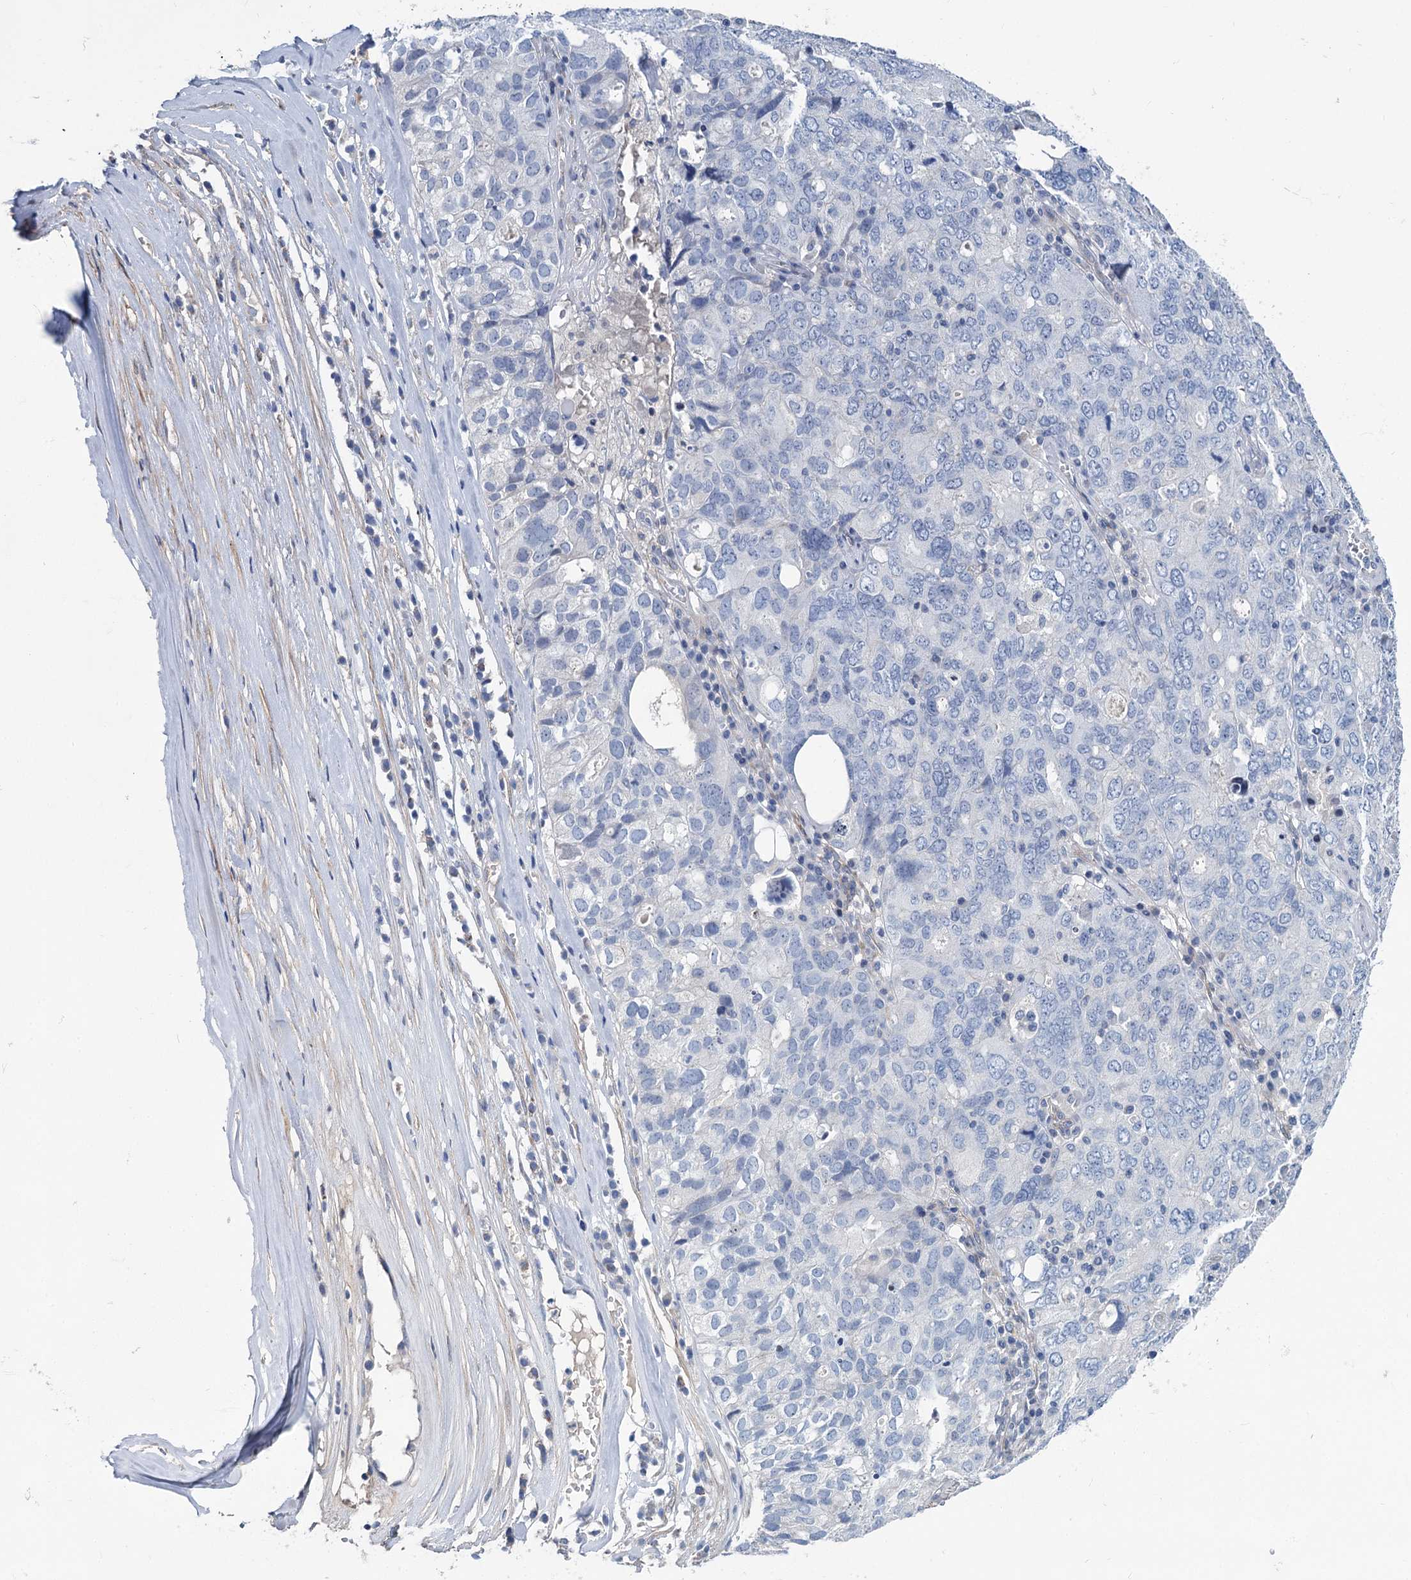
{"staining": {"intensity": "negative", "quantity": "none", "location": "none"}, "tissue": "ovarian cancer", "cell_type": "Tumor cells", "image_type": "cancer", "snomed": [{"axis": "morphology", "description": "Carcinoma, endometroid"}, {"axis": "topography", "description": "Ovary"}], "caption": "Immunohistochemical staining of human ovarian endometroid carcinoma reveals no significant staining in tumor cells. (IHC, brightfield microscopy, high magnification).", "gene": "CHDH", "patient": {"sex": "female", "age": 62}}